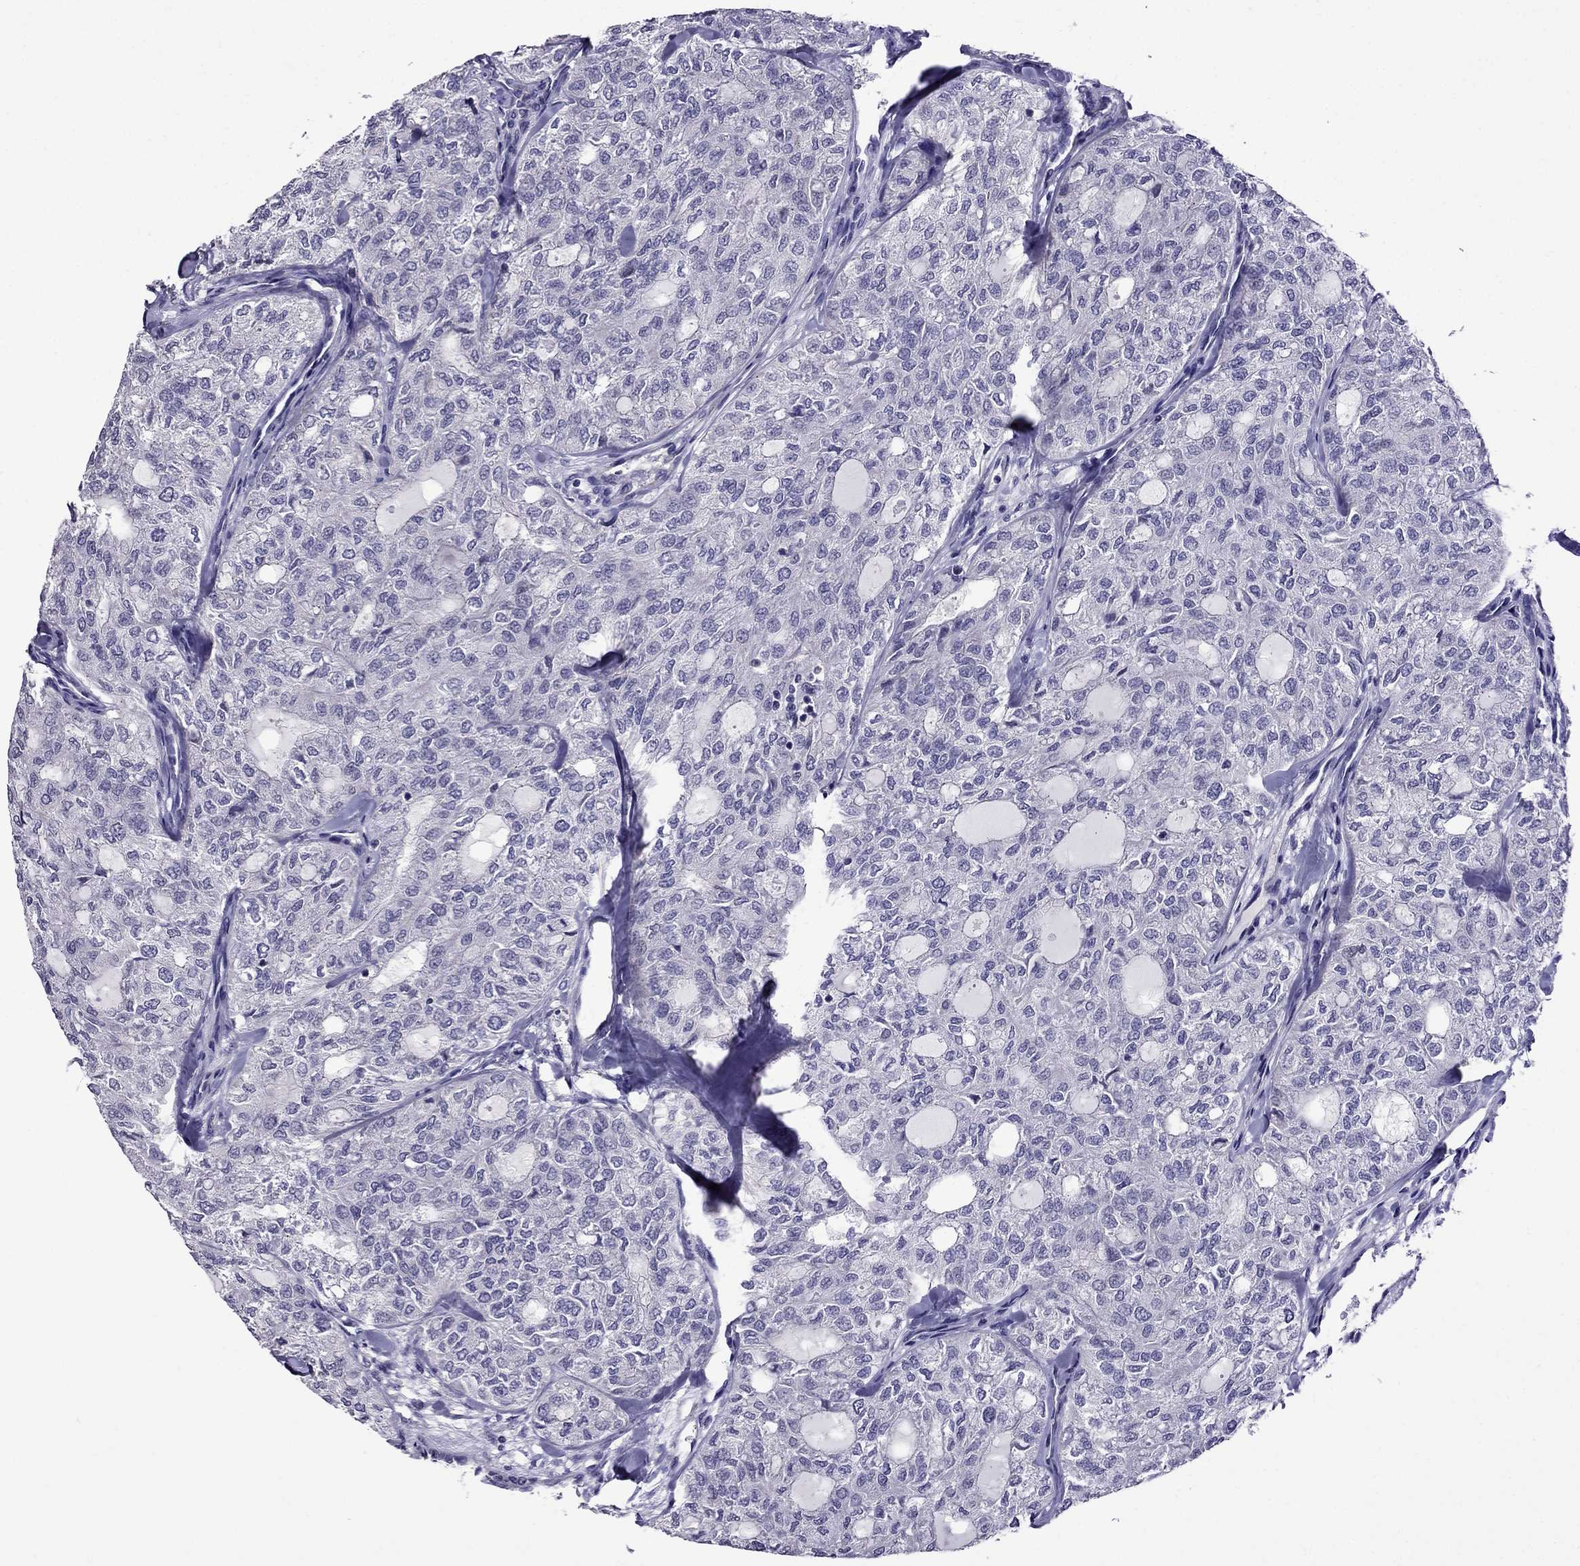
{"staining": {"intensity": "negative", "quantity": "none", "location": "none"}, "tissue": "thyroid cancer", "cell_type": "Tumor cells", "image_type": "cancer", "snomed": [{"axis": "morphology", "description": "Follicular adenoma carcinoma, NOS"}, {"axis": "topography", "description": "Thyroid gland"}], "caption": "The immunohistochemistry micrograph has no significant expression in tumor cells of thyroid cancer (follicular adenoma carcinoma) tissue.", "gene": "OXCT2", "patient": {"sex": "male", "age": 75}}